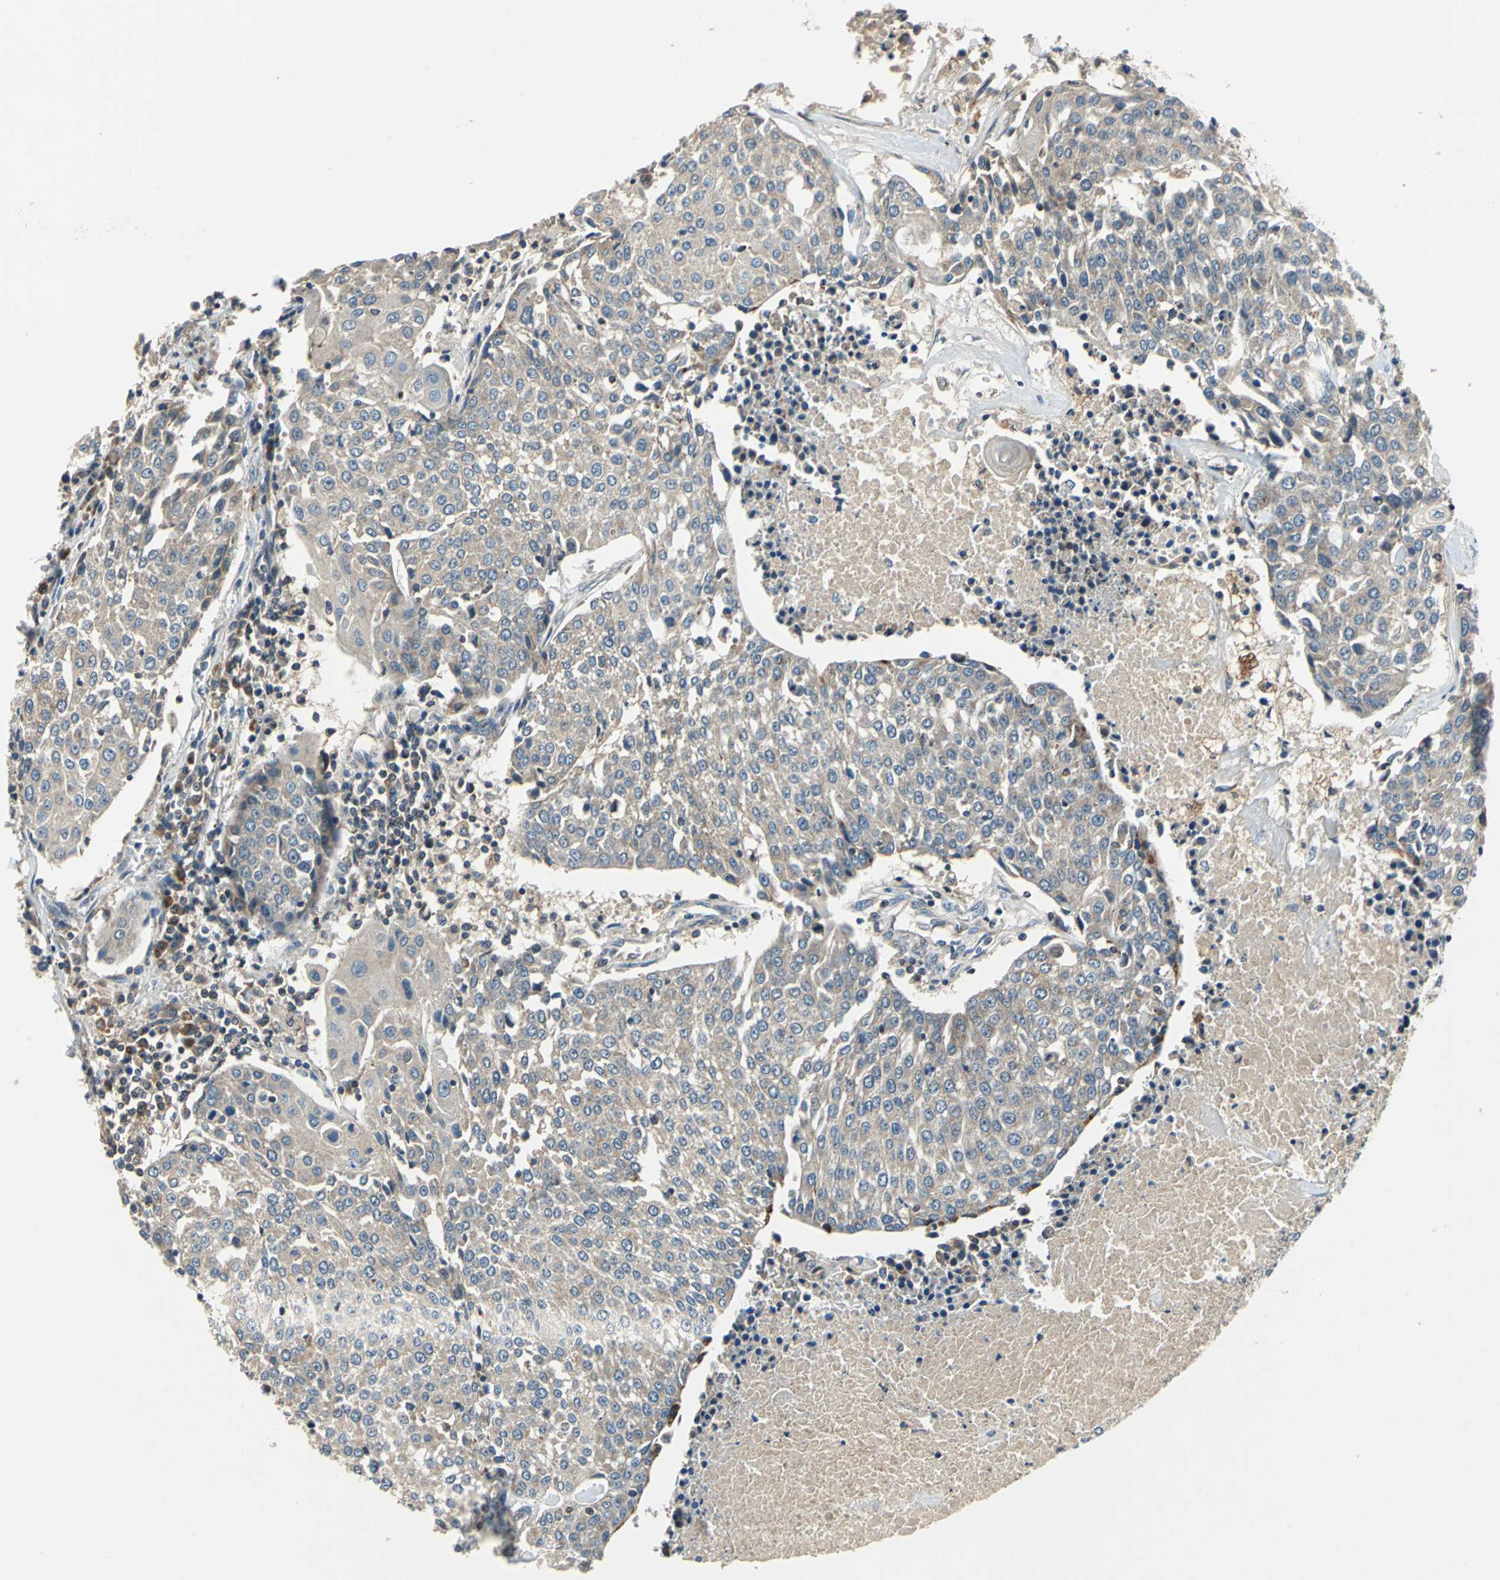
{"staining": {"intensity": "weak", "quantity": ">75%", "location": "cytoplasmic/membranous"}, "tissue": "urothelial cancer", "cell_type": "Tumor cells", "image_type": "cancer", "snomed": [{"axis": "morphology", "description": "Urothelial carcinoma, High grade"}, {"axis": "topography", "description": "Urinary bladder"}], "caption": "The immunohistochemical stain highlights weak cytoplasmic/membranous staining in tumor cells of urothelial cancer tissue. Using DAB (brown) and hematoxylin (blue) stains, captured at high magnification using brightfield microscopy.", "gene": "SLC19A2", "patient": {"sex": "female", "age": 85}}